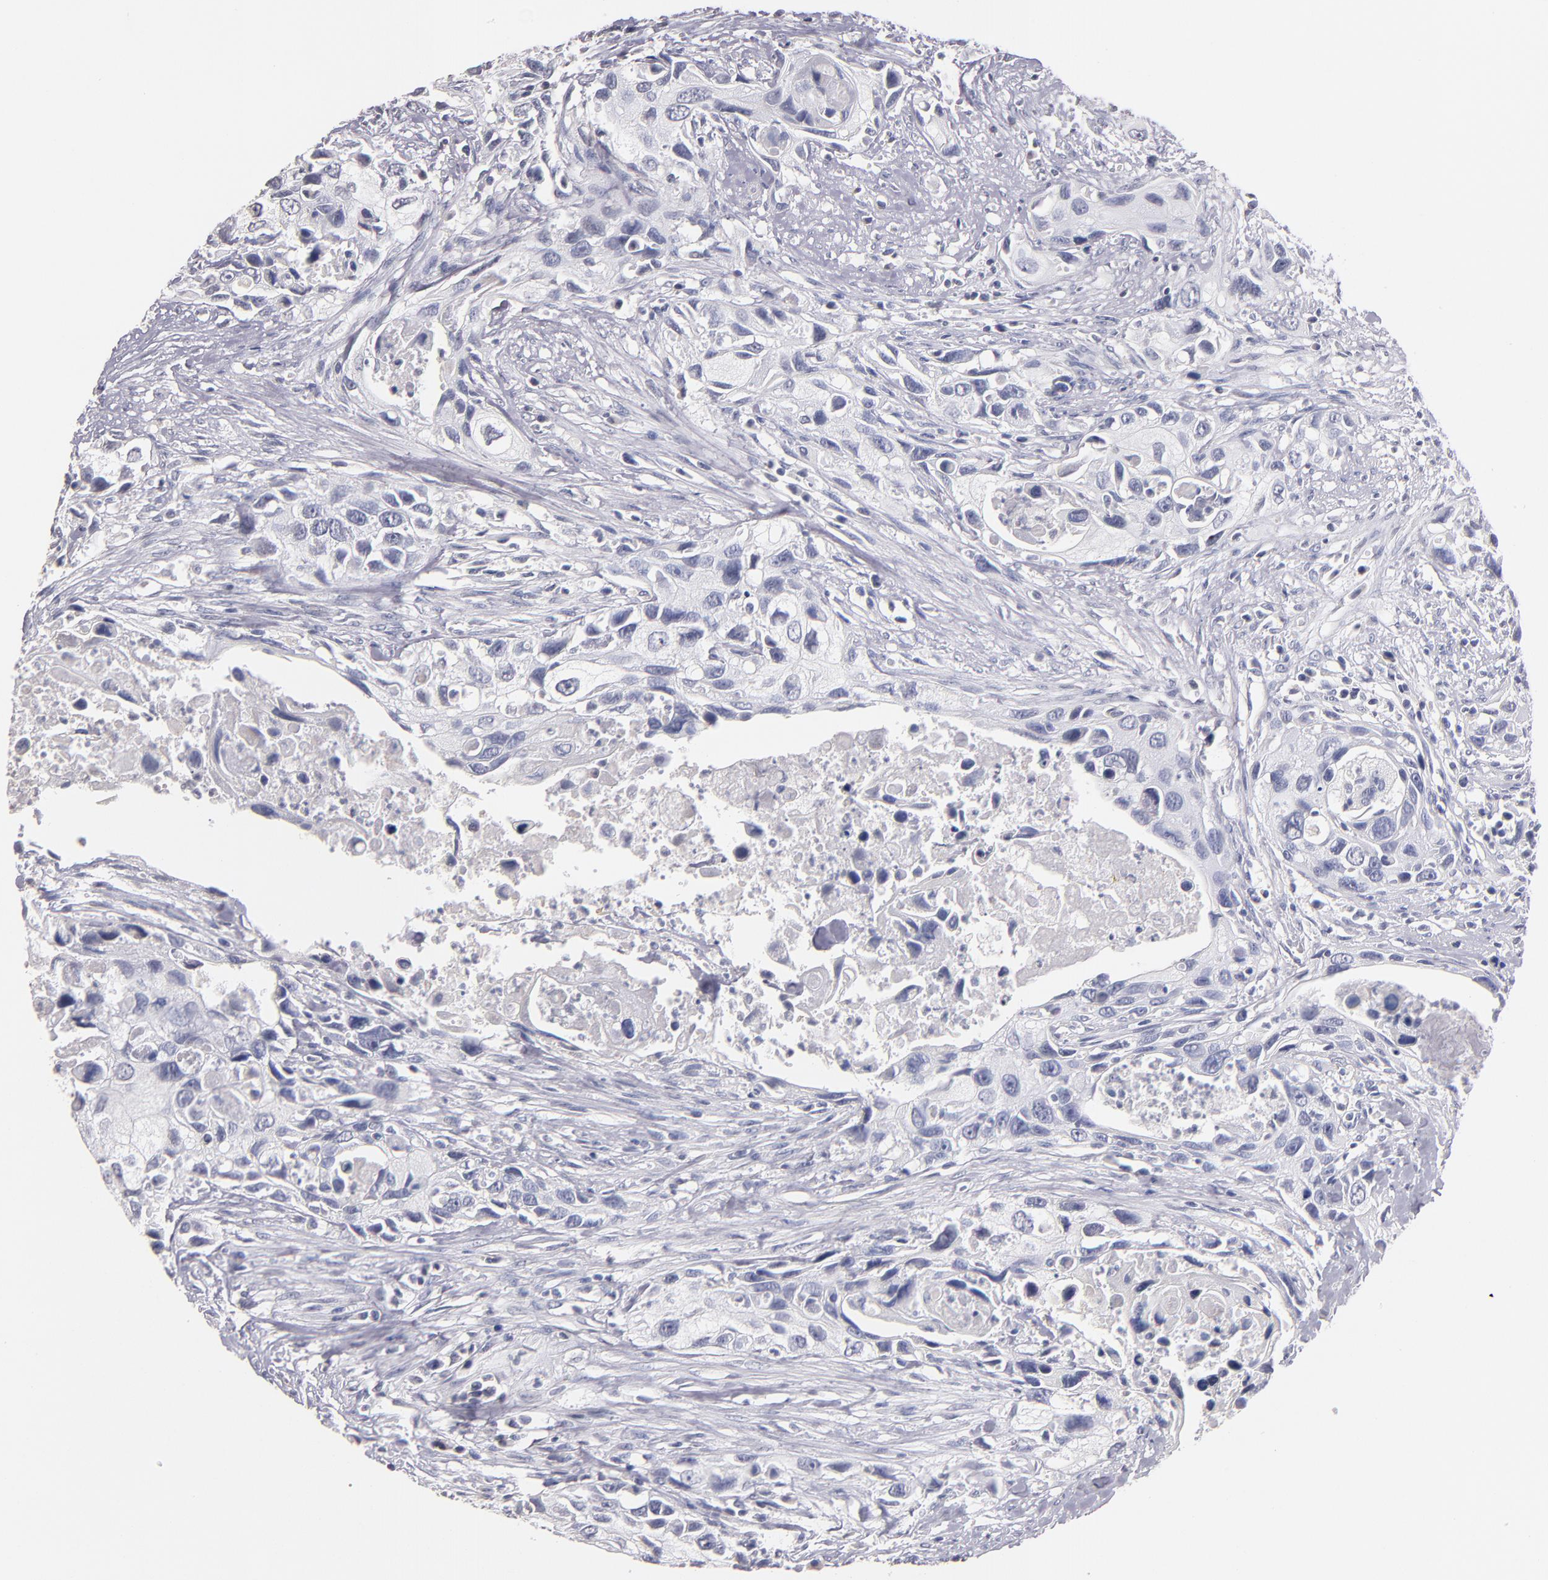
{"staining": {"intensity": "negative", "quantity": "none", "location": "none"}, "tissue": "urothelial cancer", "cell_type": "Tumor cells", "image_type": "cancer", "snomed": [{"axis": "morphology", "description": "Urothelial carcinoma, High grade"}, {"axis": "topography", "description": "Urinary bladder"}], "caption": "Tumor cells are negative for brown protein staining in urothelial carcinoma (high-grade).", "gene": "SOX10", "patient": {"sex": "male", "age": 71}}